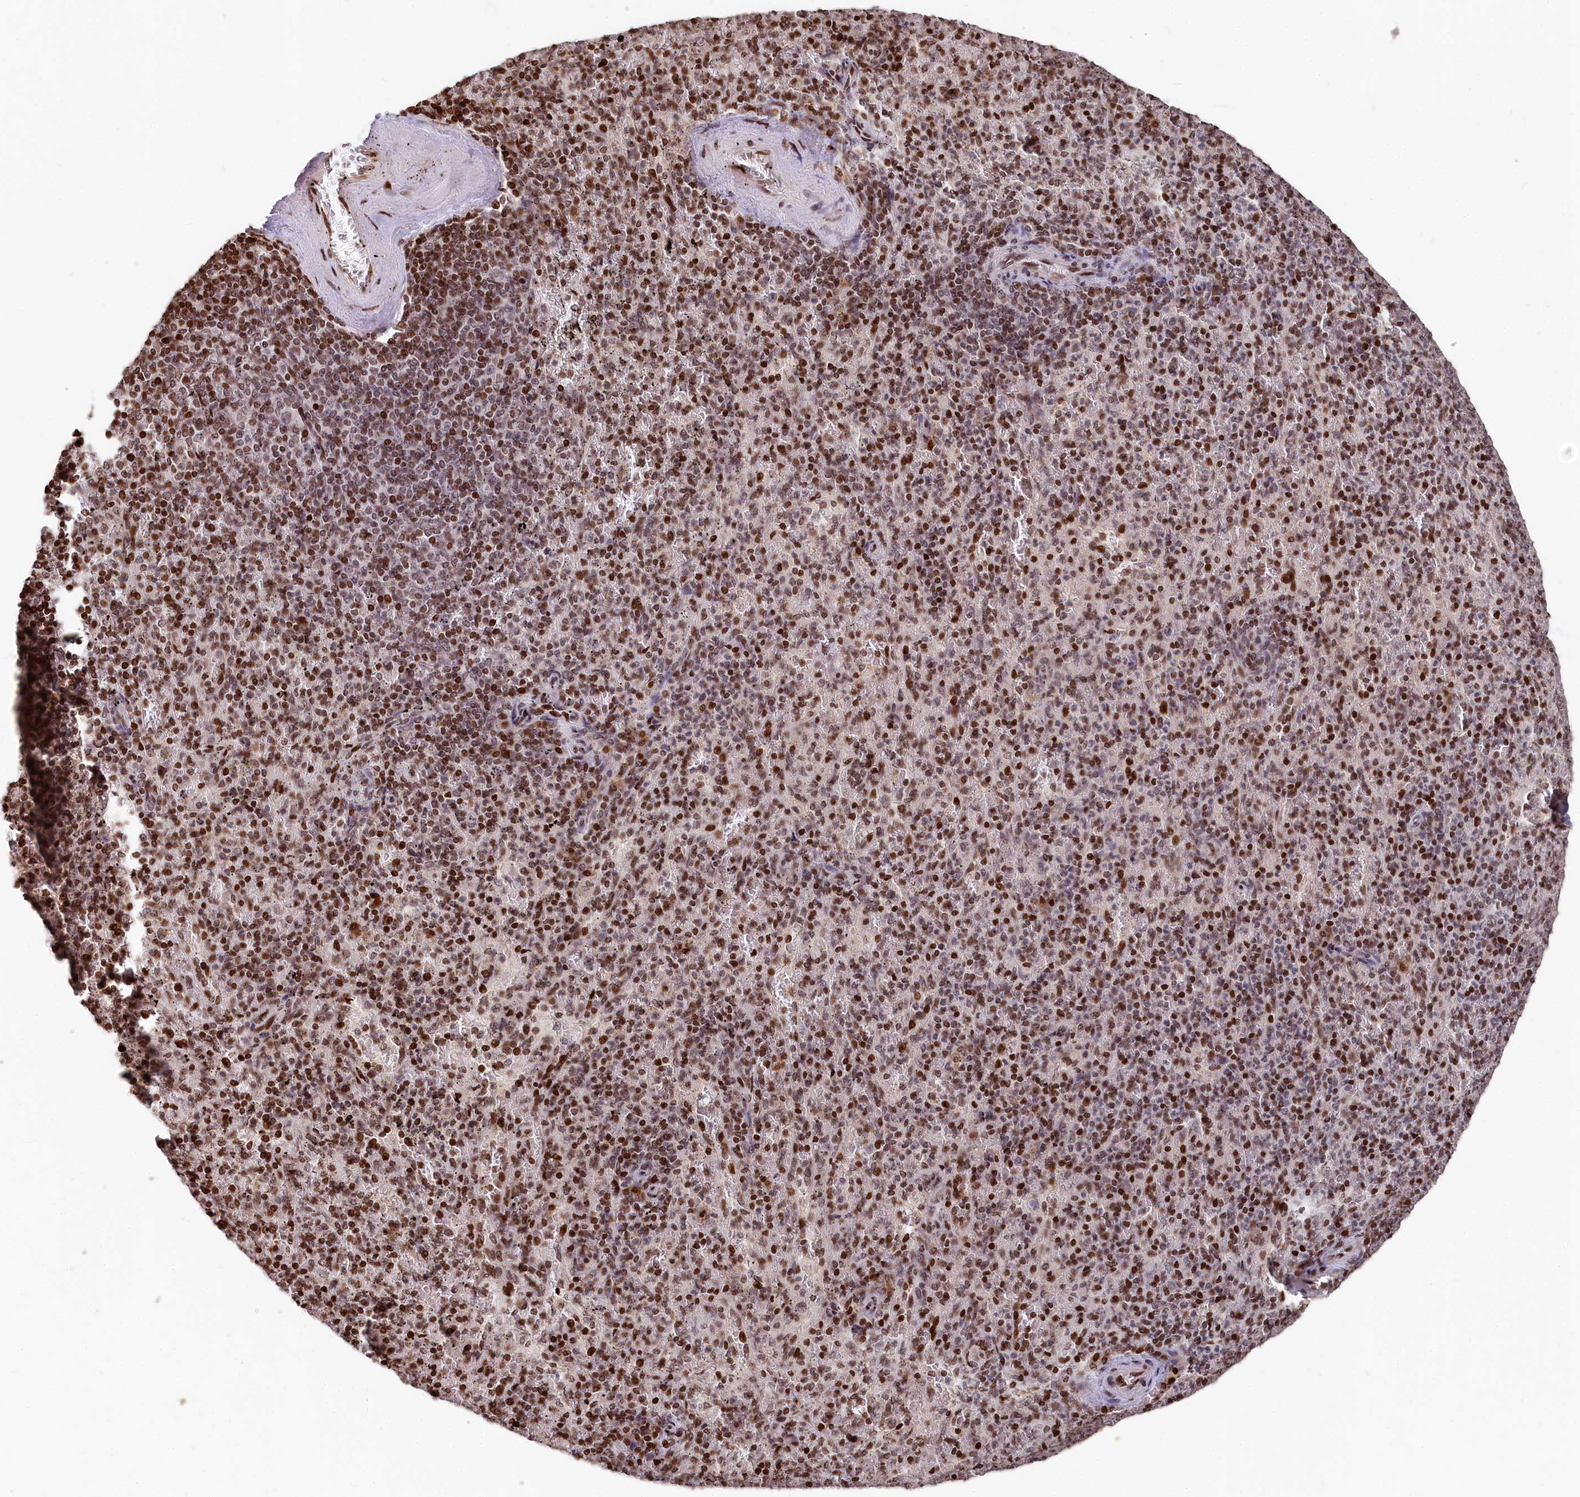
{"staining": {"intensity": "strong", "quantity": ">75%", "location": "nuclear"}, "tissue": "spleen", "cell_type": "Cells in red pulp", "image_type": "normal", "snomed": [{"axis": "morphology", "description": "Normal tissue, NOS"}, {"axis": "topography", "description": "Spleen"}], "caption": "Spleen was stained to show a protein in brown. There is high levels of strong nuclear positivity in approximately >75% of cells in red pulp. The staining was performed using DAB (3,3'-diaminobenzidine), with brown indicating positive protein expression. Nuclei are stained blue with hematoxylin.", "gene": "MCF2L2", "patient": {"sex": "male", "age": 82}}